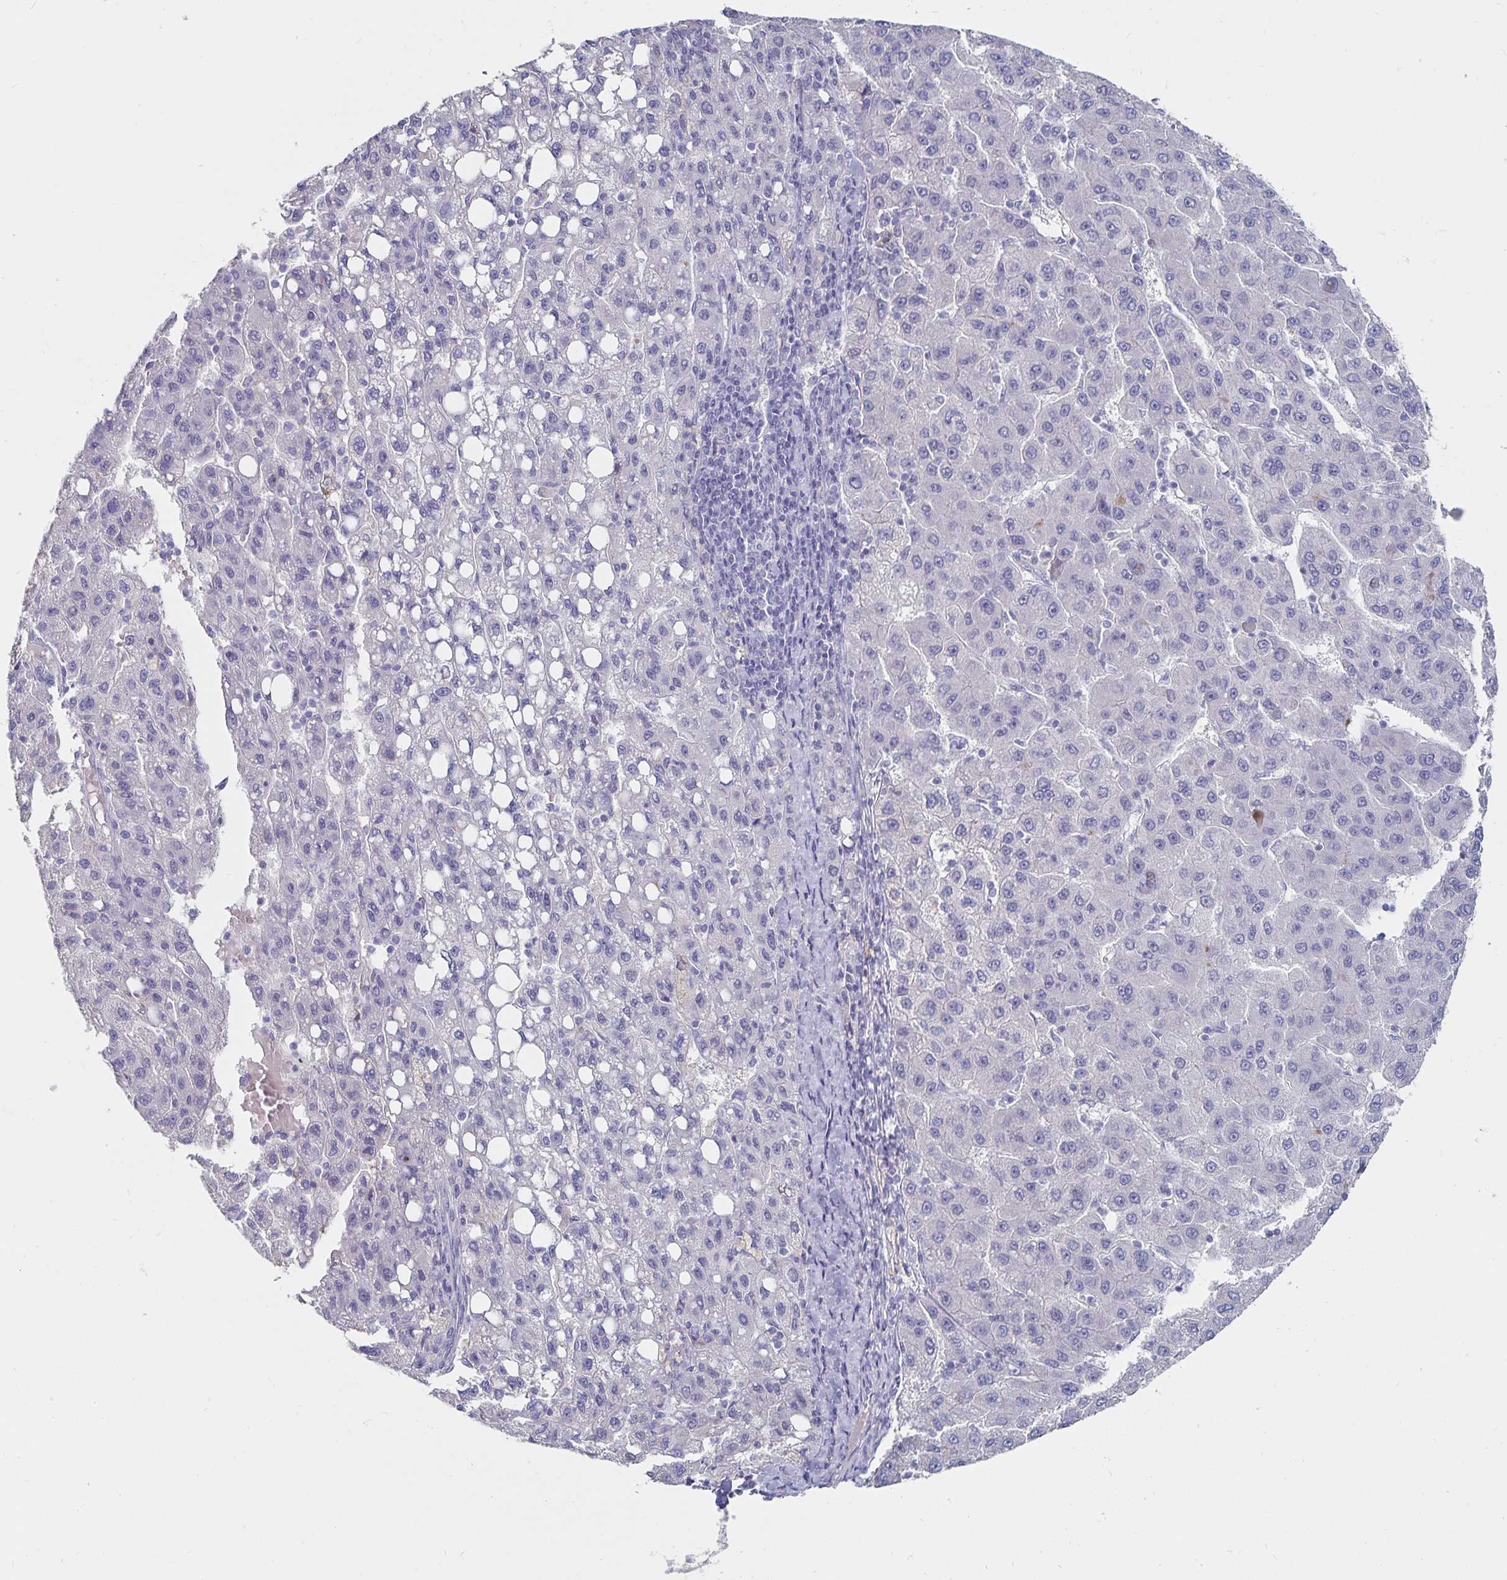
{"staining": {"intensity": "negative", "quantity": "none", "location": "none"}, "tissue": "liver cancer", "cell_type": "Tumor cells", "image_type": "cancer", "snomed": [{"axis": "morphology", "description": "Carcinoma, Hepatocellular, NOS"}, {"axis": "topography", "description": "Liver"}], "caption": "High magnification brightfield microscopy of liver cancer (hepatocellular carcinoma) stained with DAB (3,3'-diaminobenzidine) (brown) and counterstained with hematoxylin (blue): tumor cells show no significant expression.", "gene": "CFAP69", "patient": {"sex": "female", "age": 82}}